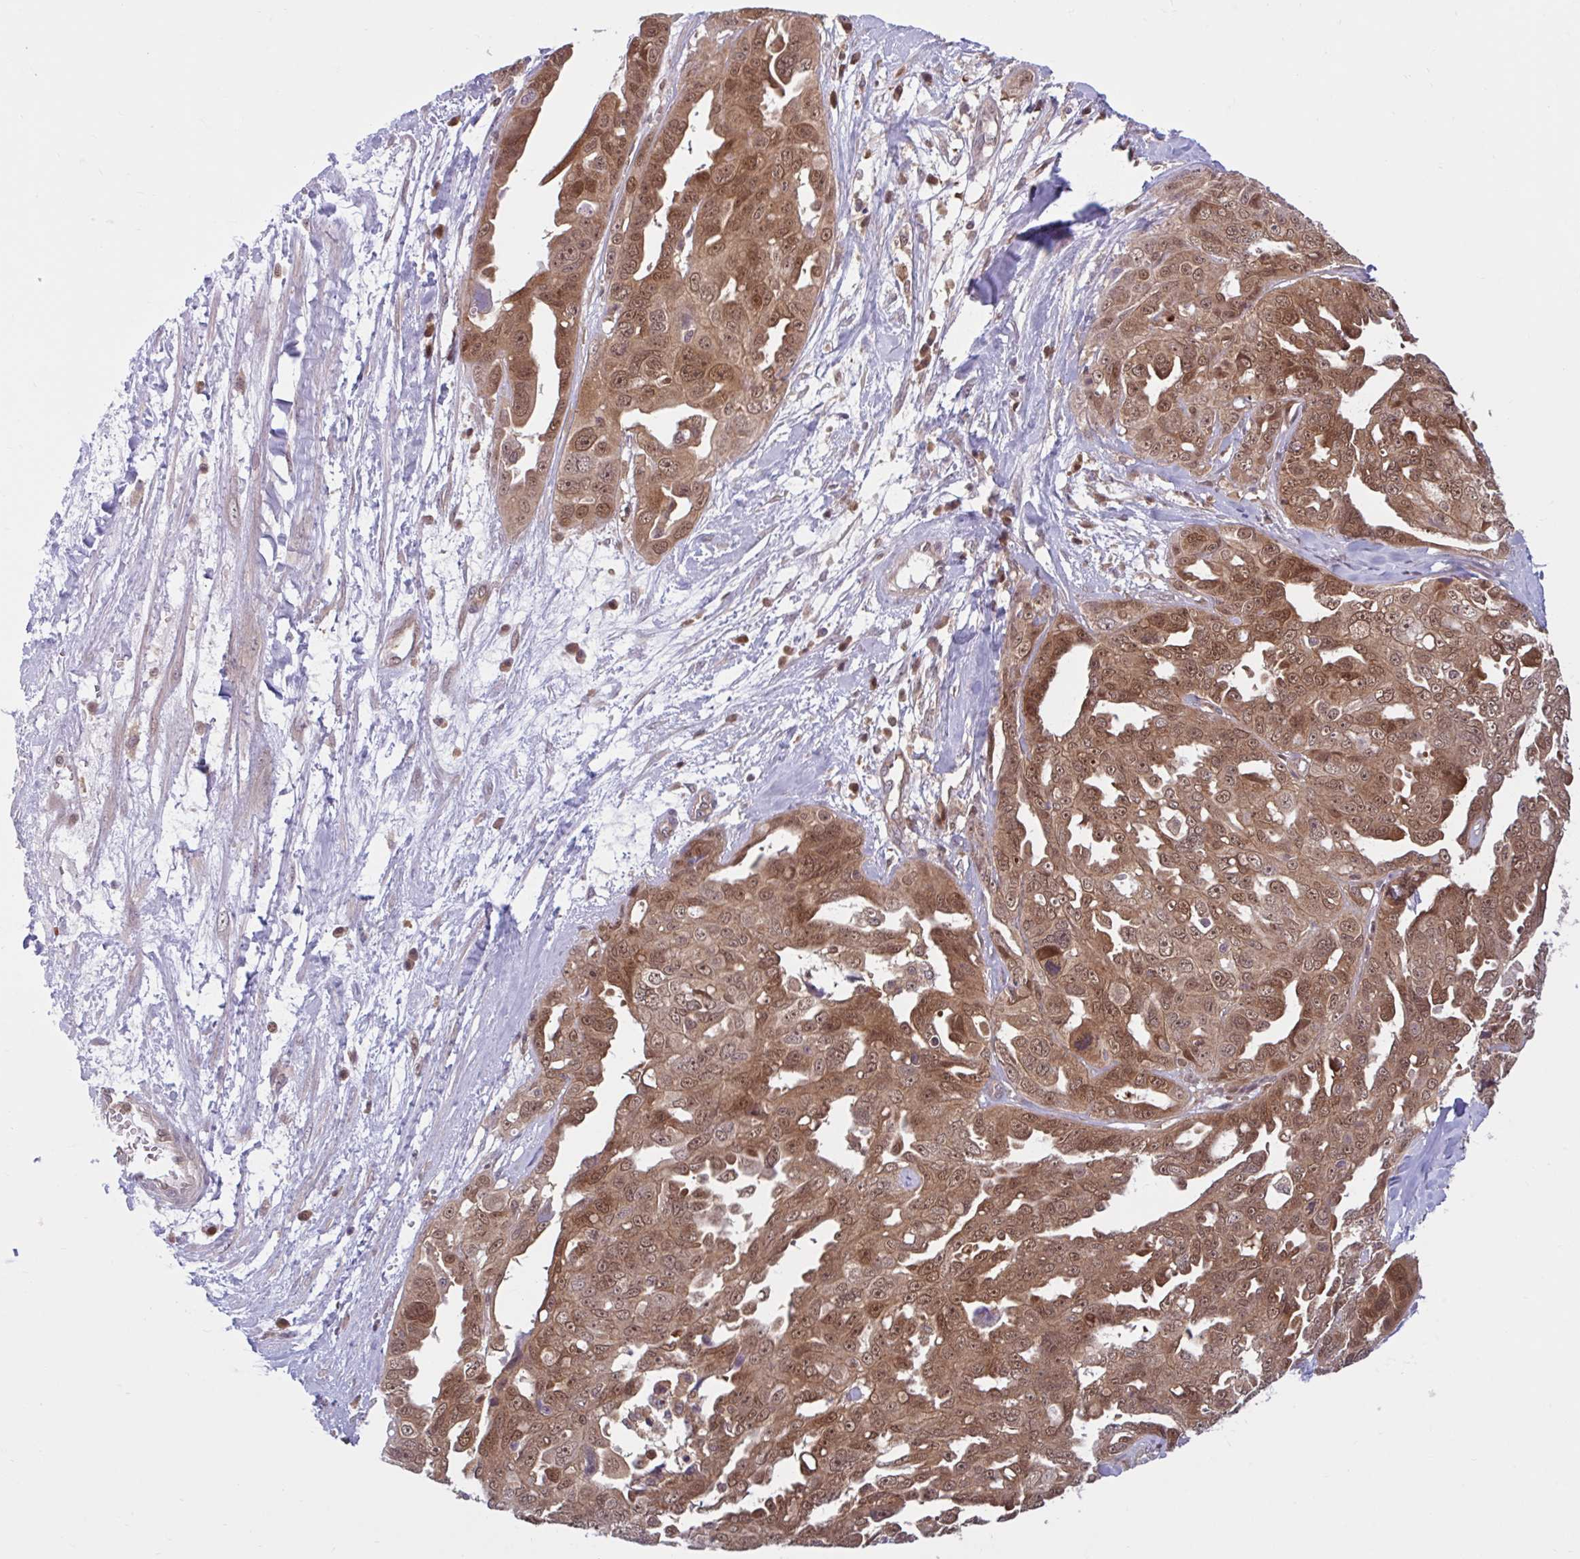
{"staining": {"intensity": "moderate", "quantity": ">75%", "location": "cytoplasmic/membranous,nuclear"}, "tissue": "ovarian cancer", "cell_type": "Tumor cells", "image_type": "cancer", "snomed": [{"axis": "morphology", "description": "Carcinoma, endometroid"}, {"axis": "topography", "description": "Ovary"}], "caption": "Human ovarian cancer (endometroid carcinoma) stained for a protein (brown) exhibits moderate cytoplasmic/membranous and nuclear positive expression in approximately >75% of tumor cells.", "gene": "HMBS", "patient": {"sex": "female", "age": 70}}